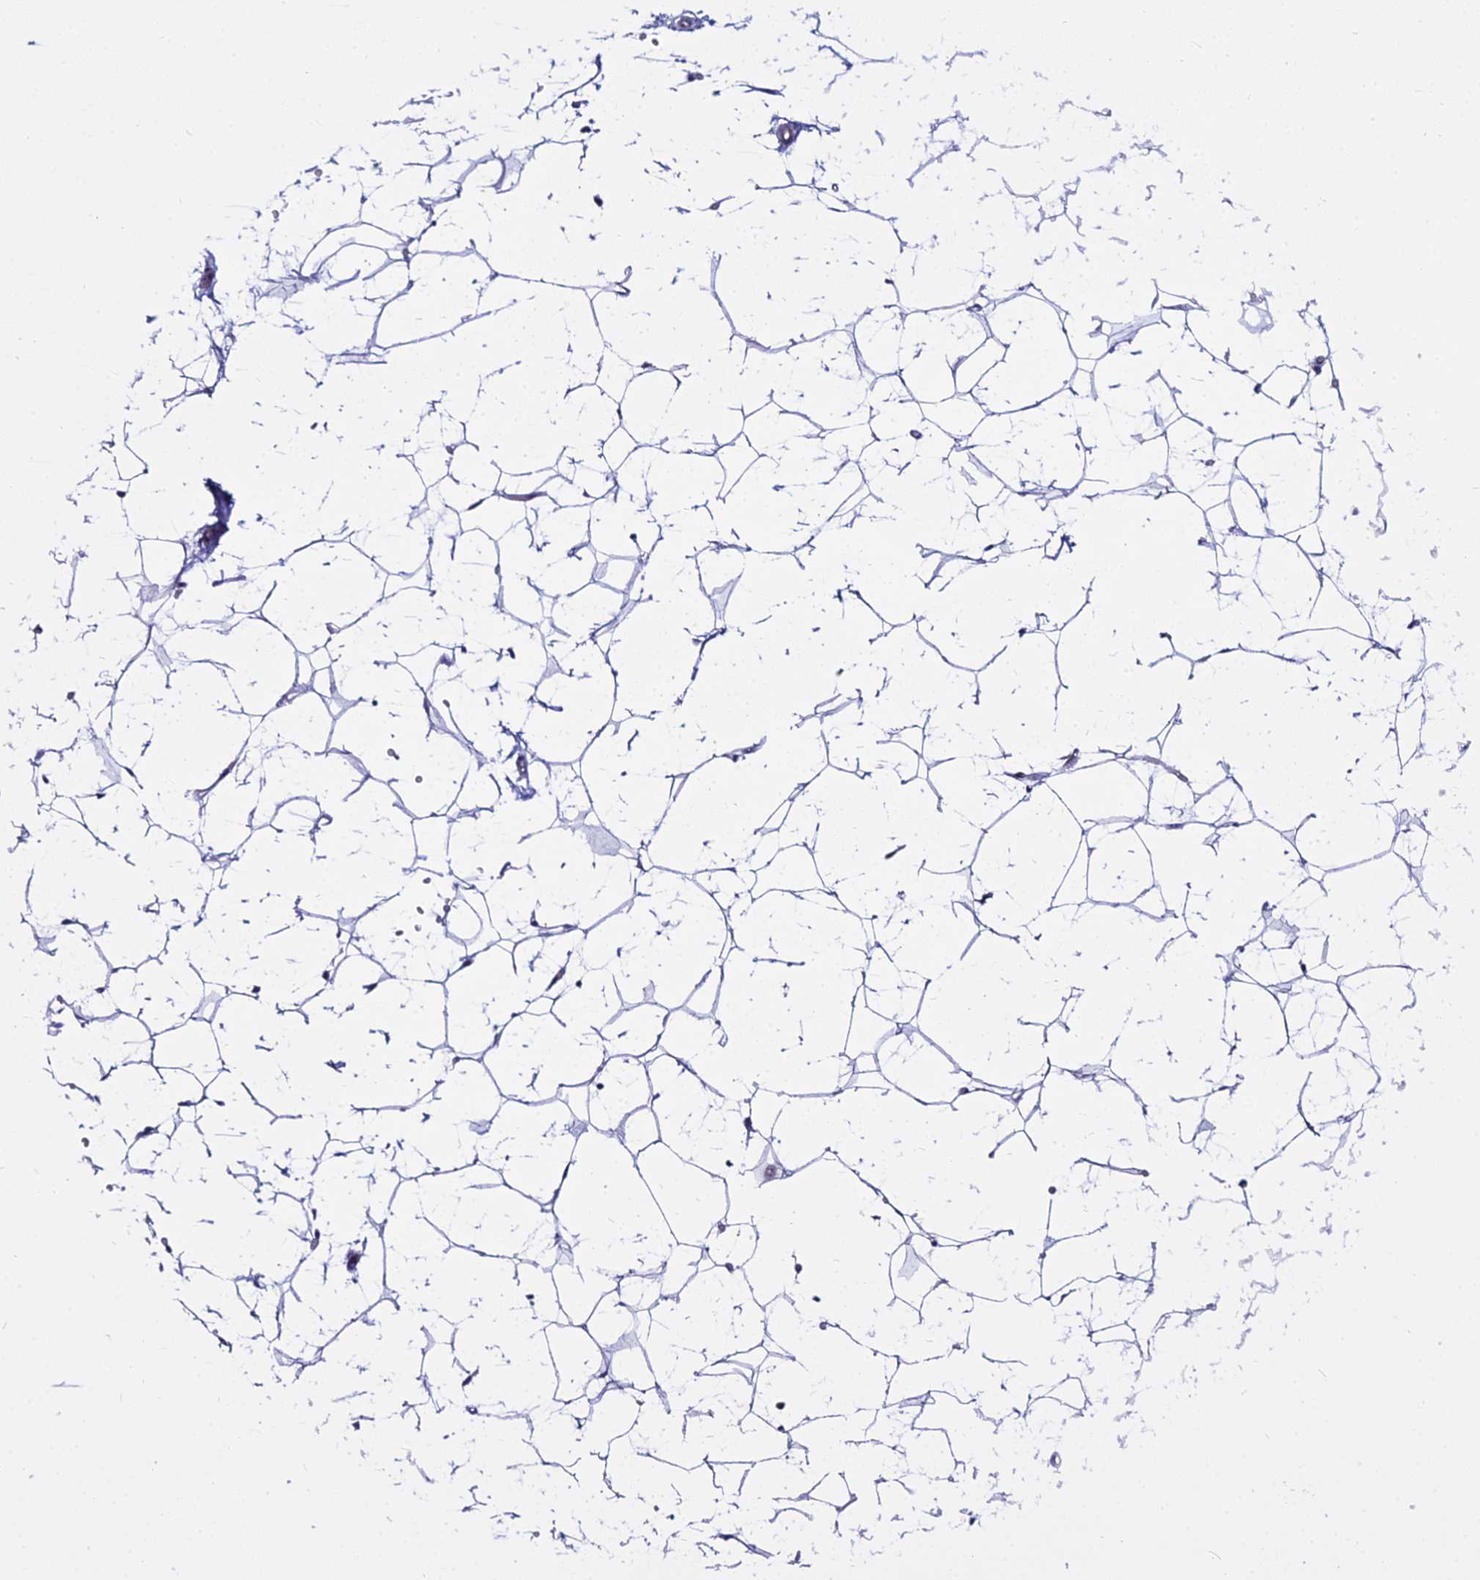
{"staining": {"intensity": "negative", "quantity": "none", "location": "none"}, "tissue": "adipose tissue", "cell_type": "Adipocytes", "image_type": "normal", "snomed": [{"axis": "morphology", "description": "Normal tissue, NOS"}, {"axis": "topography", "description": "Breast"}], "caption": "This is a image of immunohistochemistry staining of benign adipose tissue, which shows no staining in adipocytes.", "gene": "DLX1", "patient": {"sex": "female", "age": 23}}